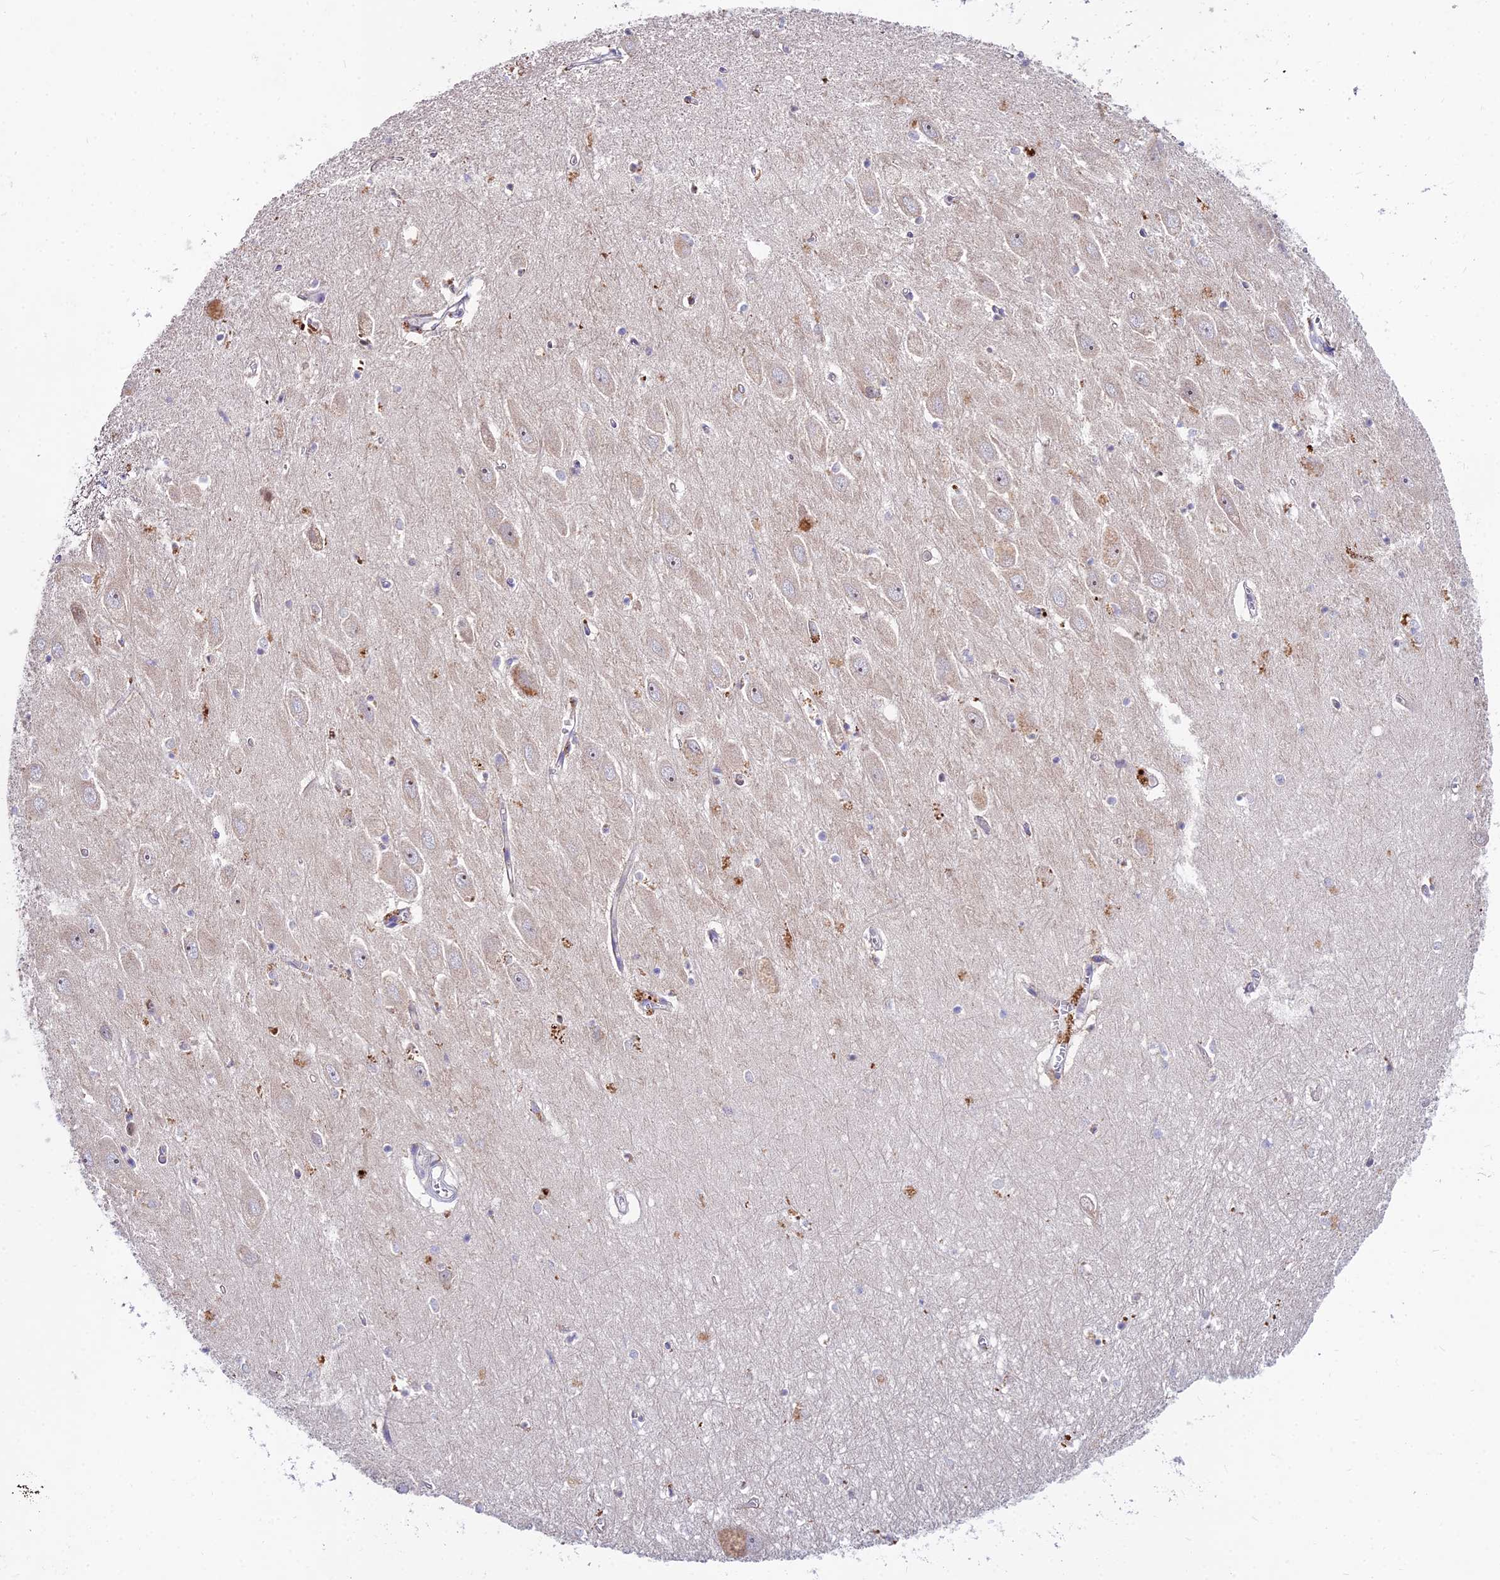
{"staining": {"intensity": "negative", "quantity": "none", "location": "none"}, "tissue": "hippocampus", "cell_type": "Glial cells", "image_type": "normal", "snomed": [{"axis": "morphology", "description": "Normal tissue, NOS"}, {"axis": "topography", "description": "Hippocampus"}], "caption": "IHC photomicrograph of unremarkable hippocampus: human hippocampus stained with DAB reveals no significant protein positivity in glial cells.", "gene": "WDR43", "patient": {"sex": "female", "age": 64}}